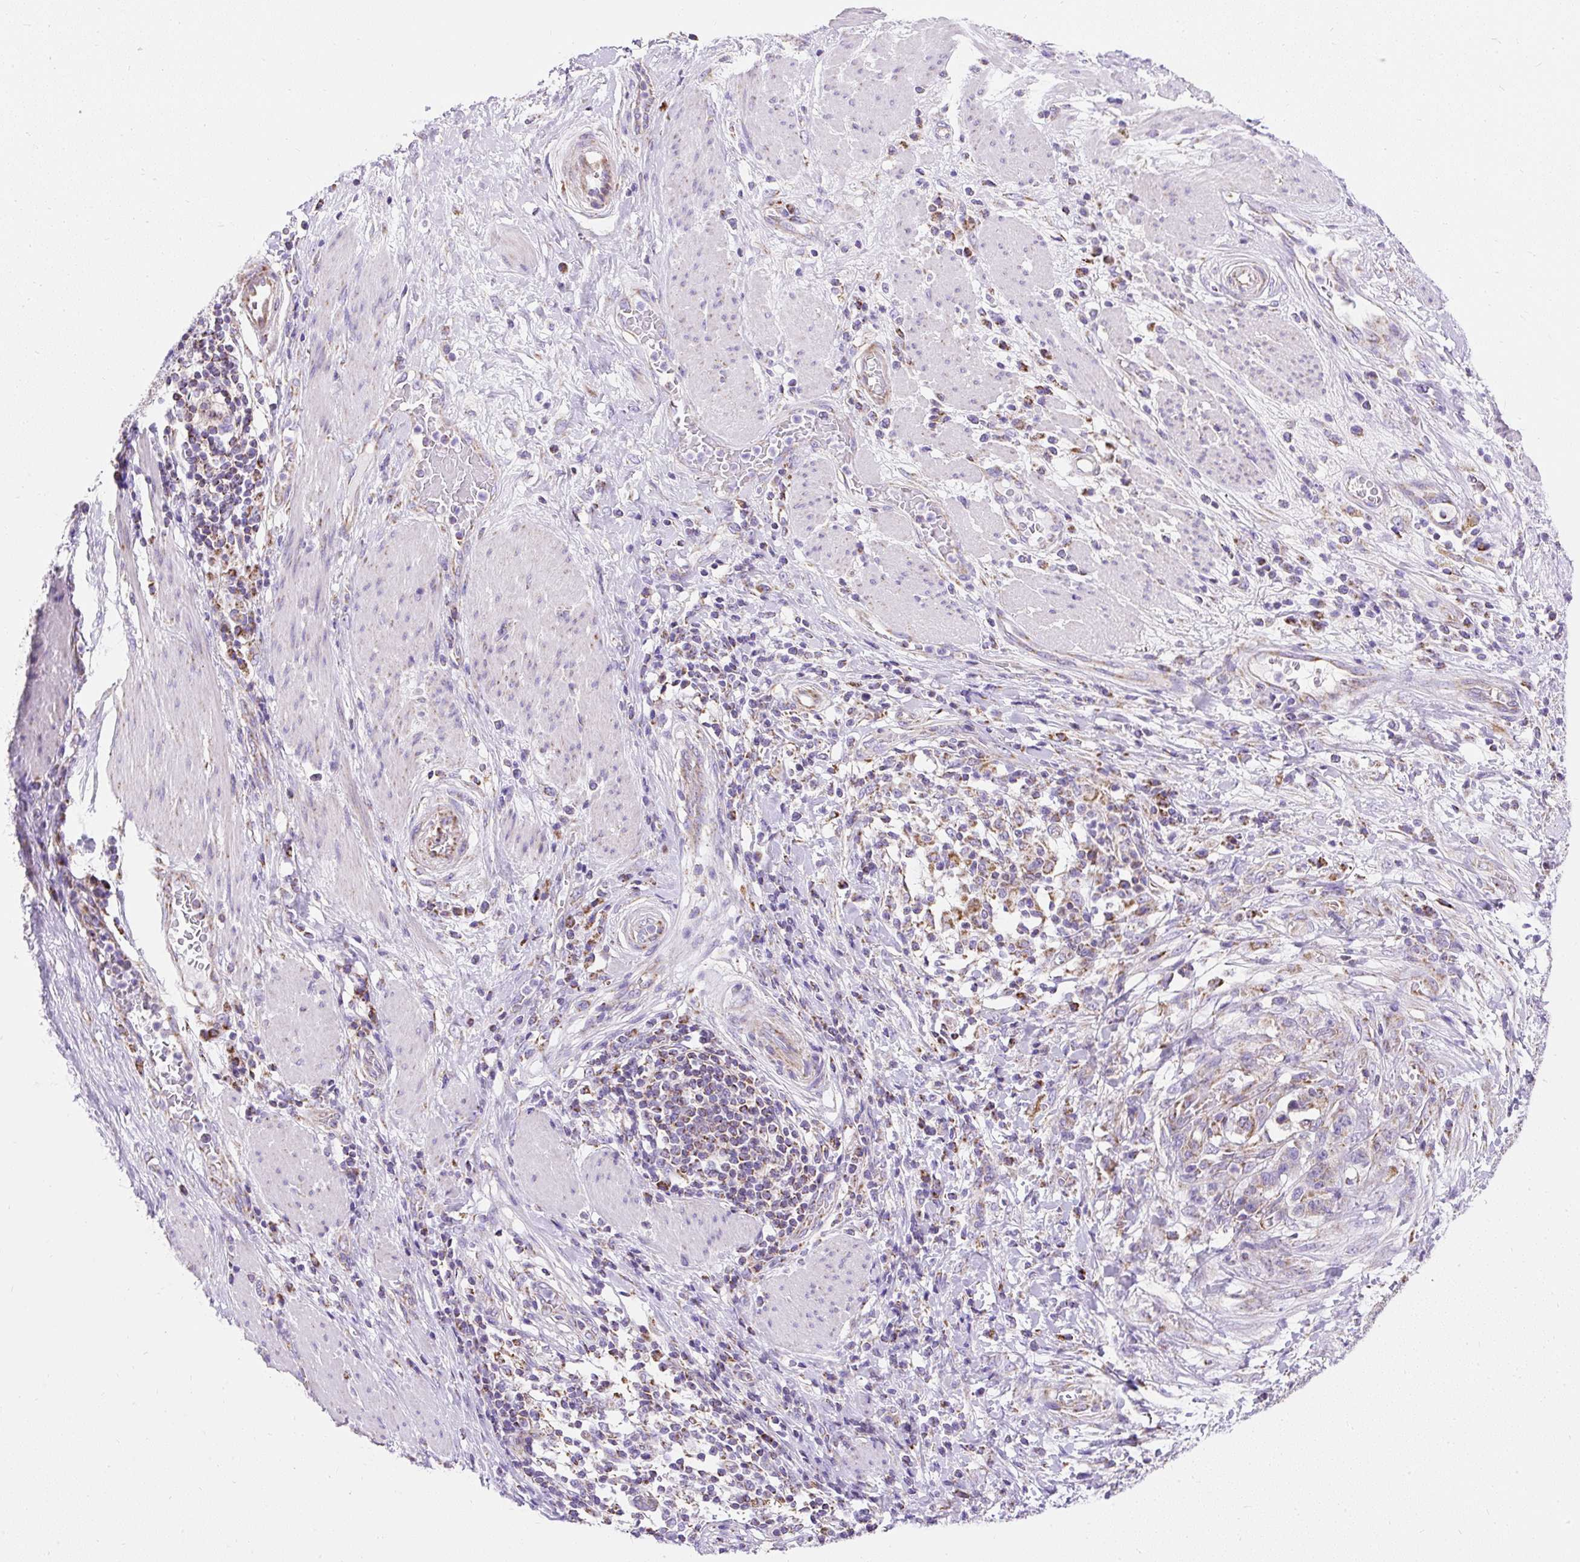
{"staining": {"intensity": "weak", "quantity": "<25%", "location": "cytoplasmic/membranous"}, "tissue": "stomach cancer", "cell_type": "Tumor cells", "image_type": "cancer", "snomed": [{"axis": "morphology", "description": "Normal tissue, NOS"}, {"axis": "morphology", "description": "Adenocarcinoma, NOS"}, {"axis": "topography", "description": "Stomach"}], "caption": "A photomicrograph of human stomach adenocarcinoma is negative for staining in tumor cells. Nuclei are stained in blue.", "gene": "DAAM2", "patient": {"sex": "female", "age": 64}}